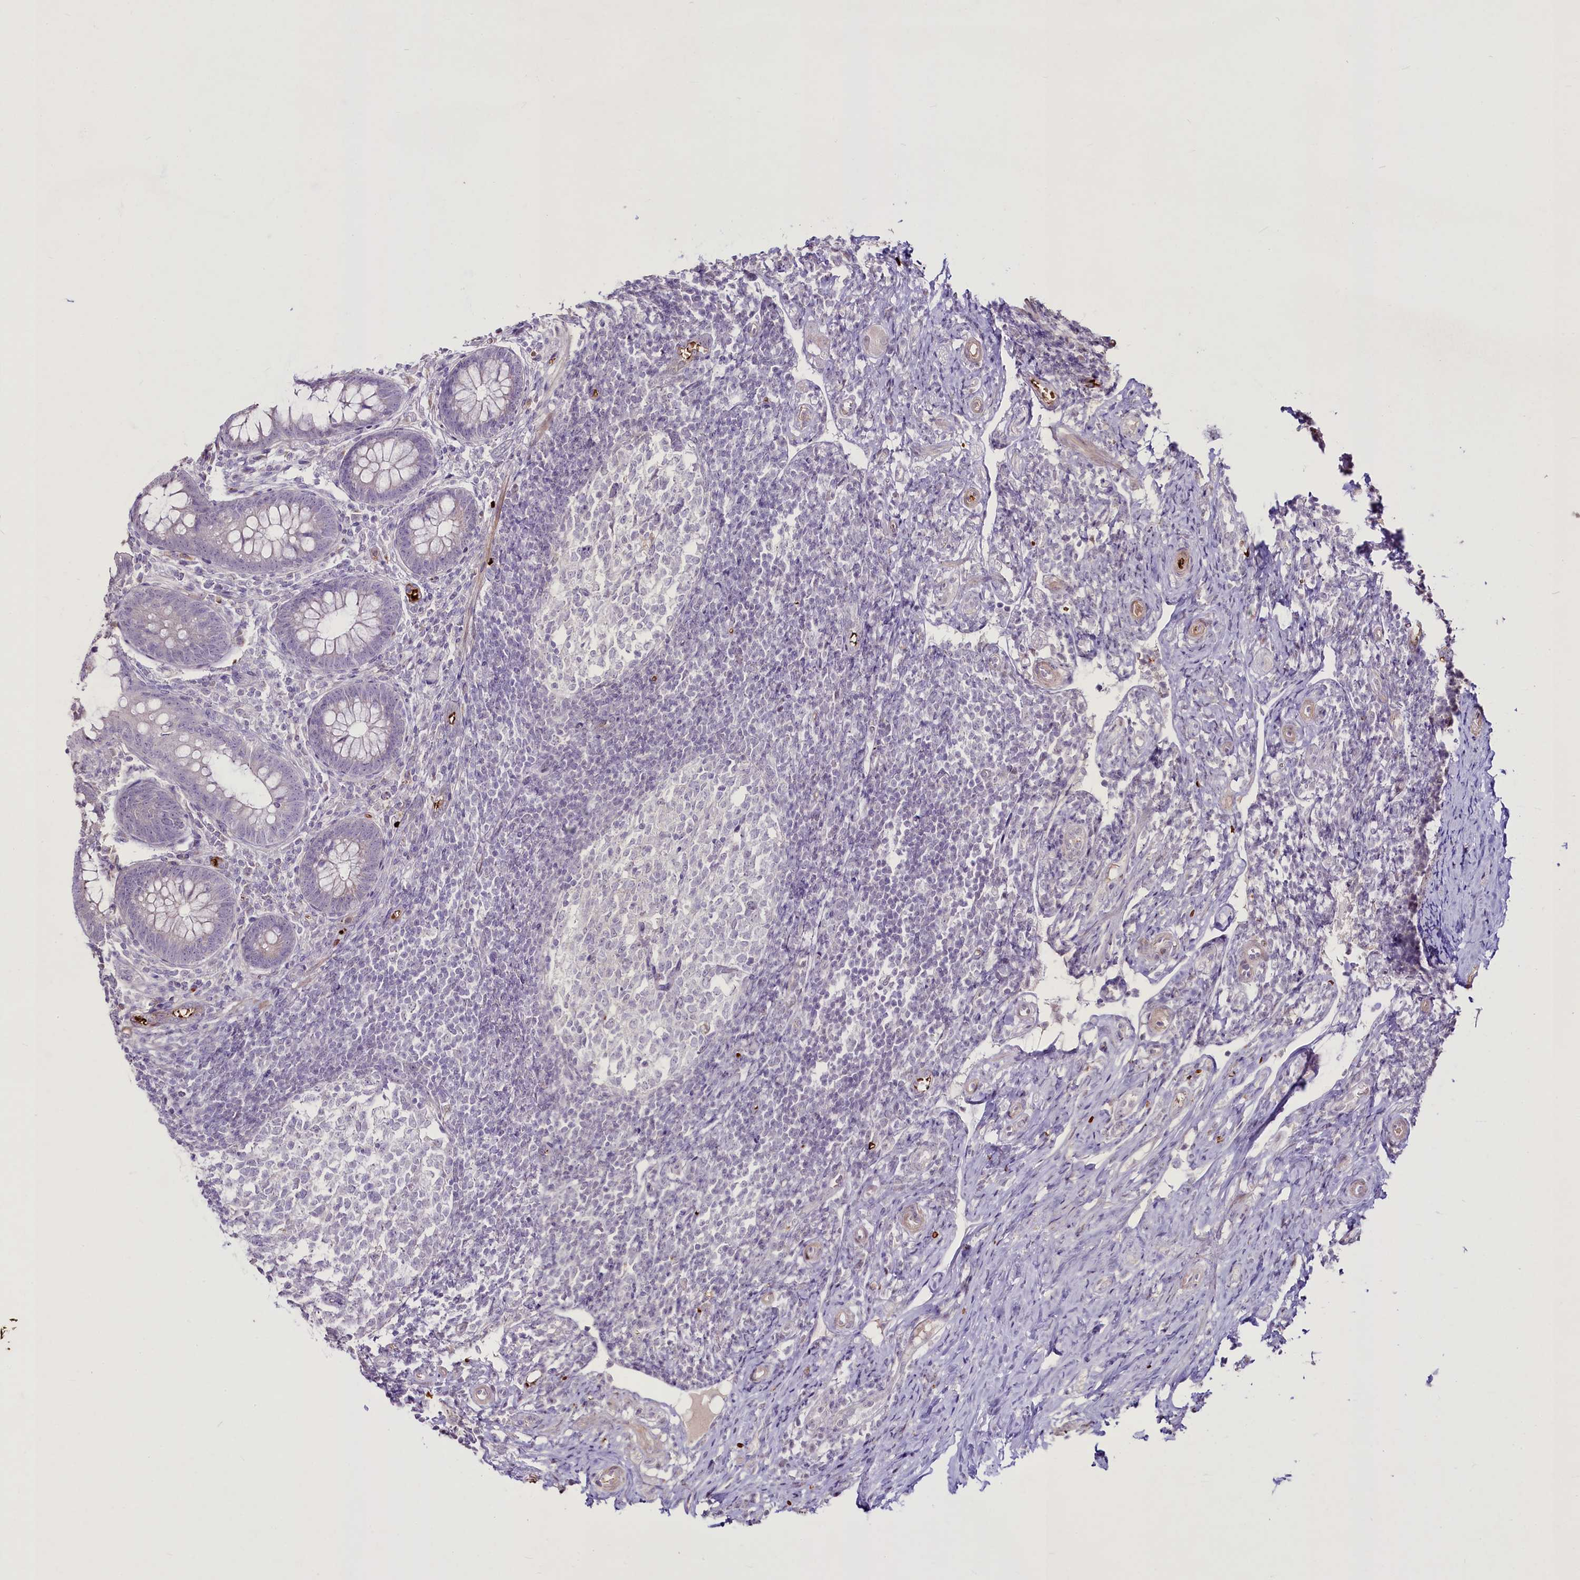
{"staining": {"intensity": "weak", "quantity": "<25%", "location": "nuclear"}, "tissue": "appendix", "cell_type": "Glandular cells", "image_type": "normal", "snomed": [{"axis": "morphology", "description": "Normal tissue, NOS"}, {"axis": "topography", "description": "Appendix"}], "caption": "Protein analysis of benign appendix displays no significant positivity in glandular cells. Nuclei are stained in blue.", "gene": "SUSD3", "patient": {"sex": "female", "age": 33}}